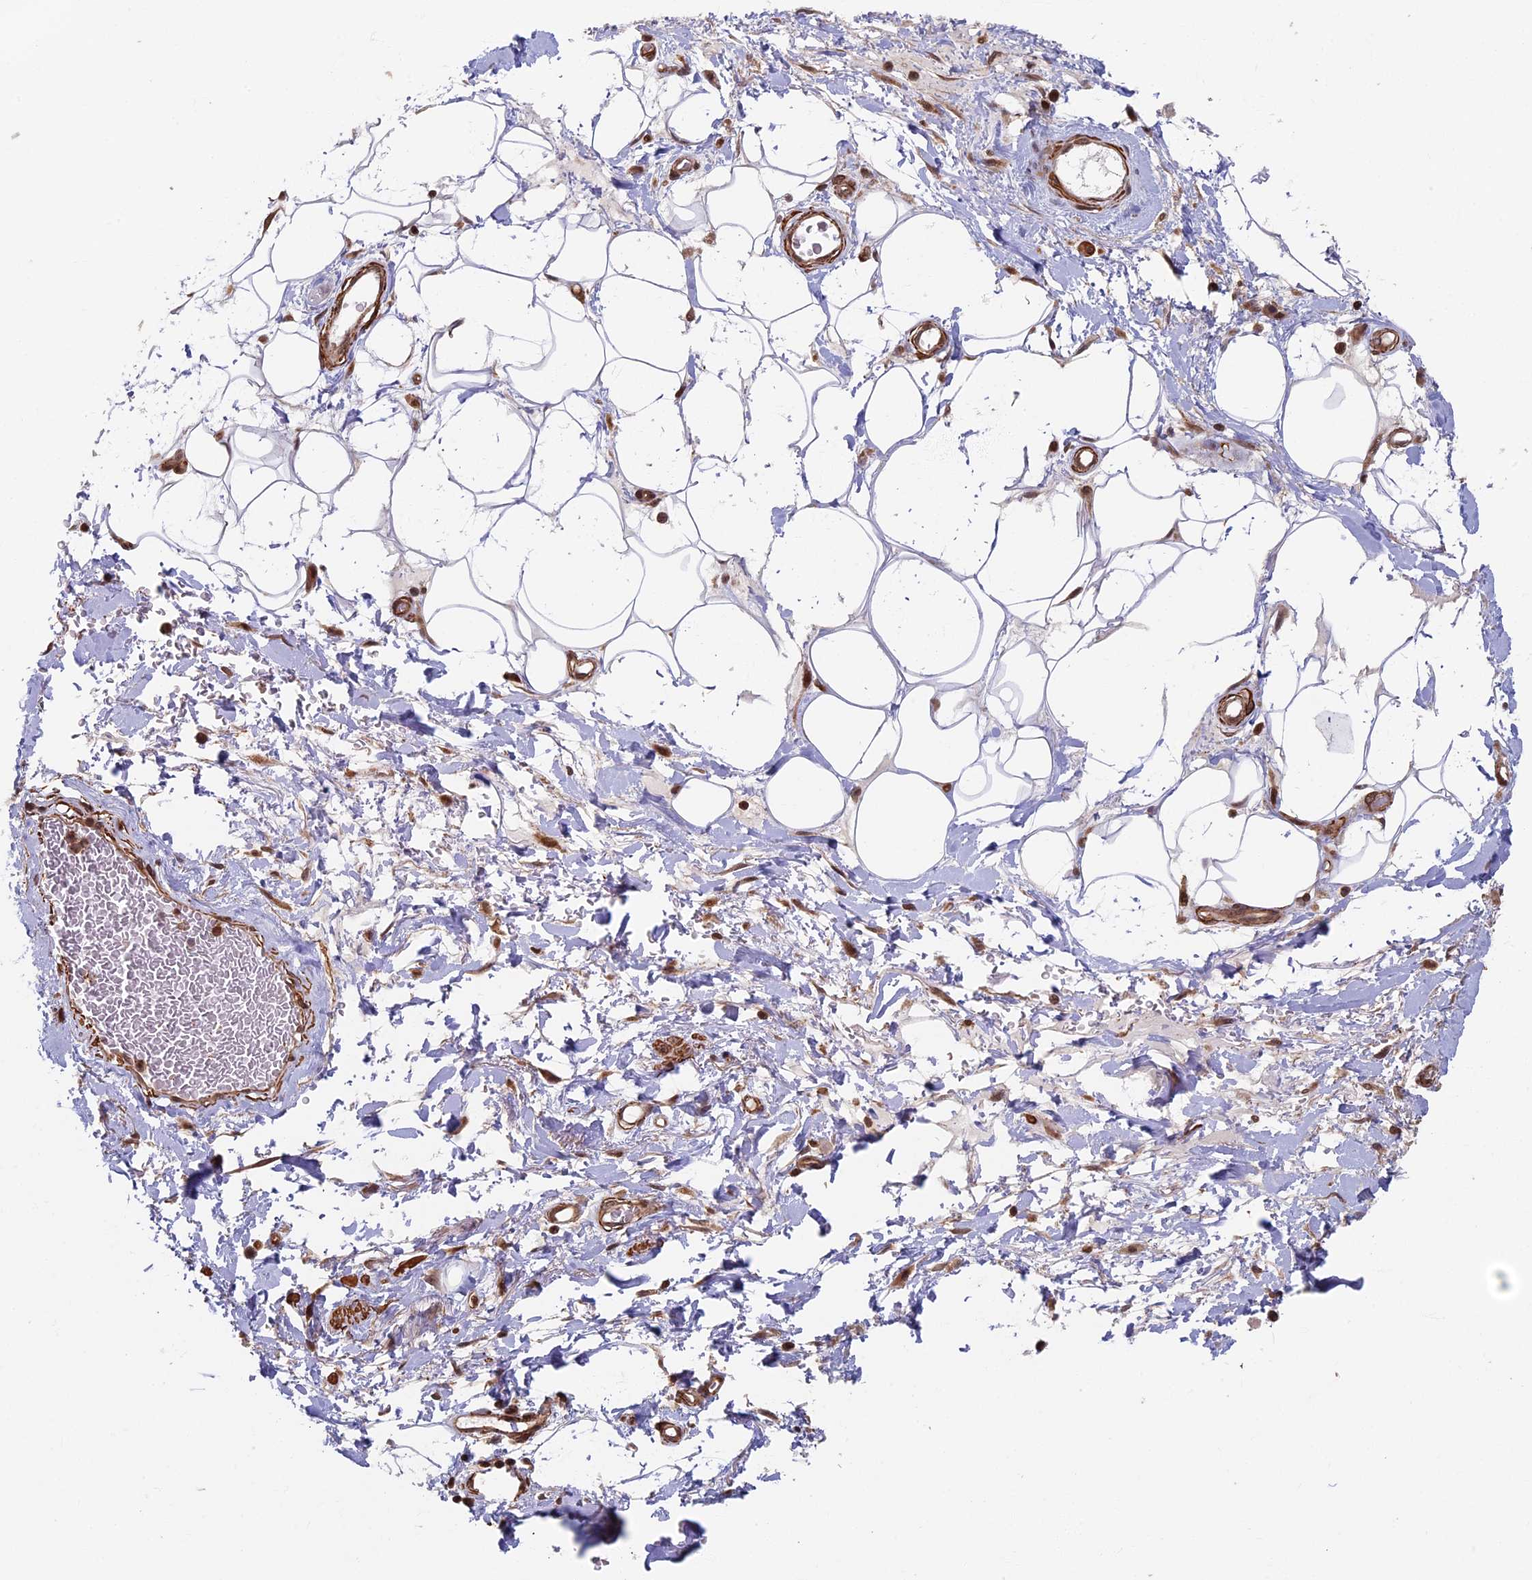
{"staining": {"intensity": "moderate", "quantity": ">75%", "location": "nuclear"}, "tissue": "adipose tissue", "cell_type": "Adipocytes", "image_type": "normal", "snomed": [{"axis": "morphology", "description": "Normal tissue, NOS"}, {"axis": "morphology", "description": "Adenocarcinoma, NOS"}, {"axis": "topography", "description": "Rectum"}, {"axis": "topography", "description": "Vagina"}, {"axis": "topography", "description": "Peripheral nerve tissue"}], "caption": "High-power microscopy captured an immunohistochemistry (IHC) image of benign adipose tissue, revealing moderate nuclear expression in approximately >75% of adipocytes.", "gene": "CTDP1", "patient": {"sex": "female", "age": 71}}